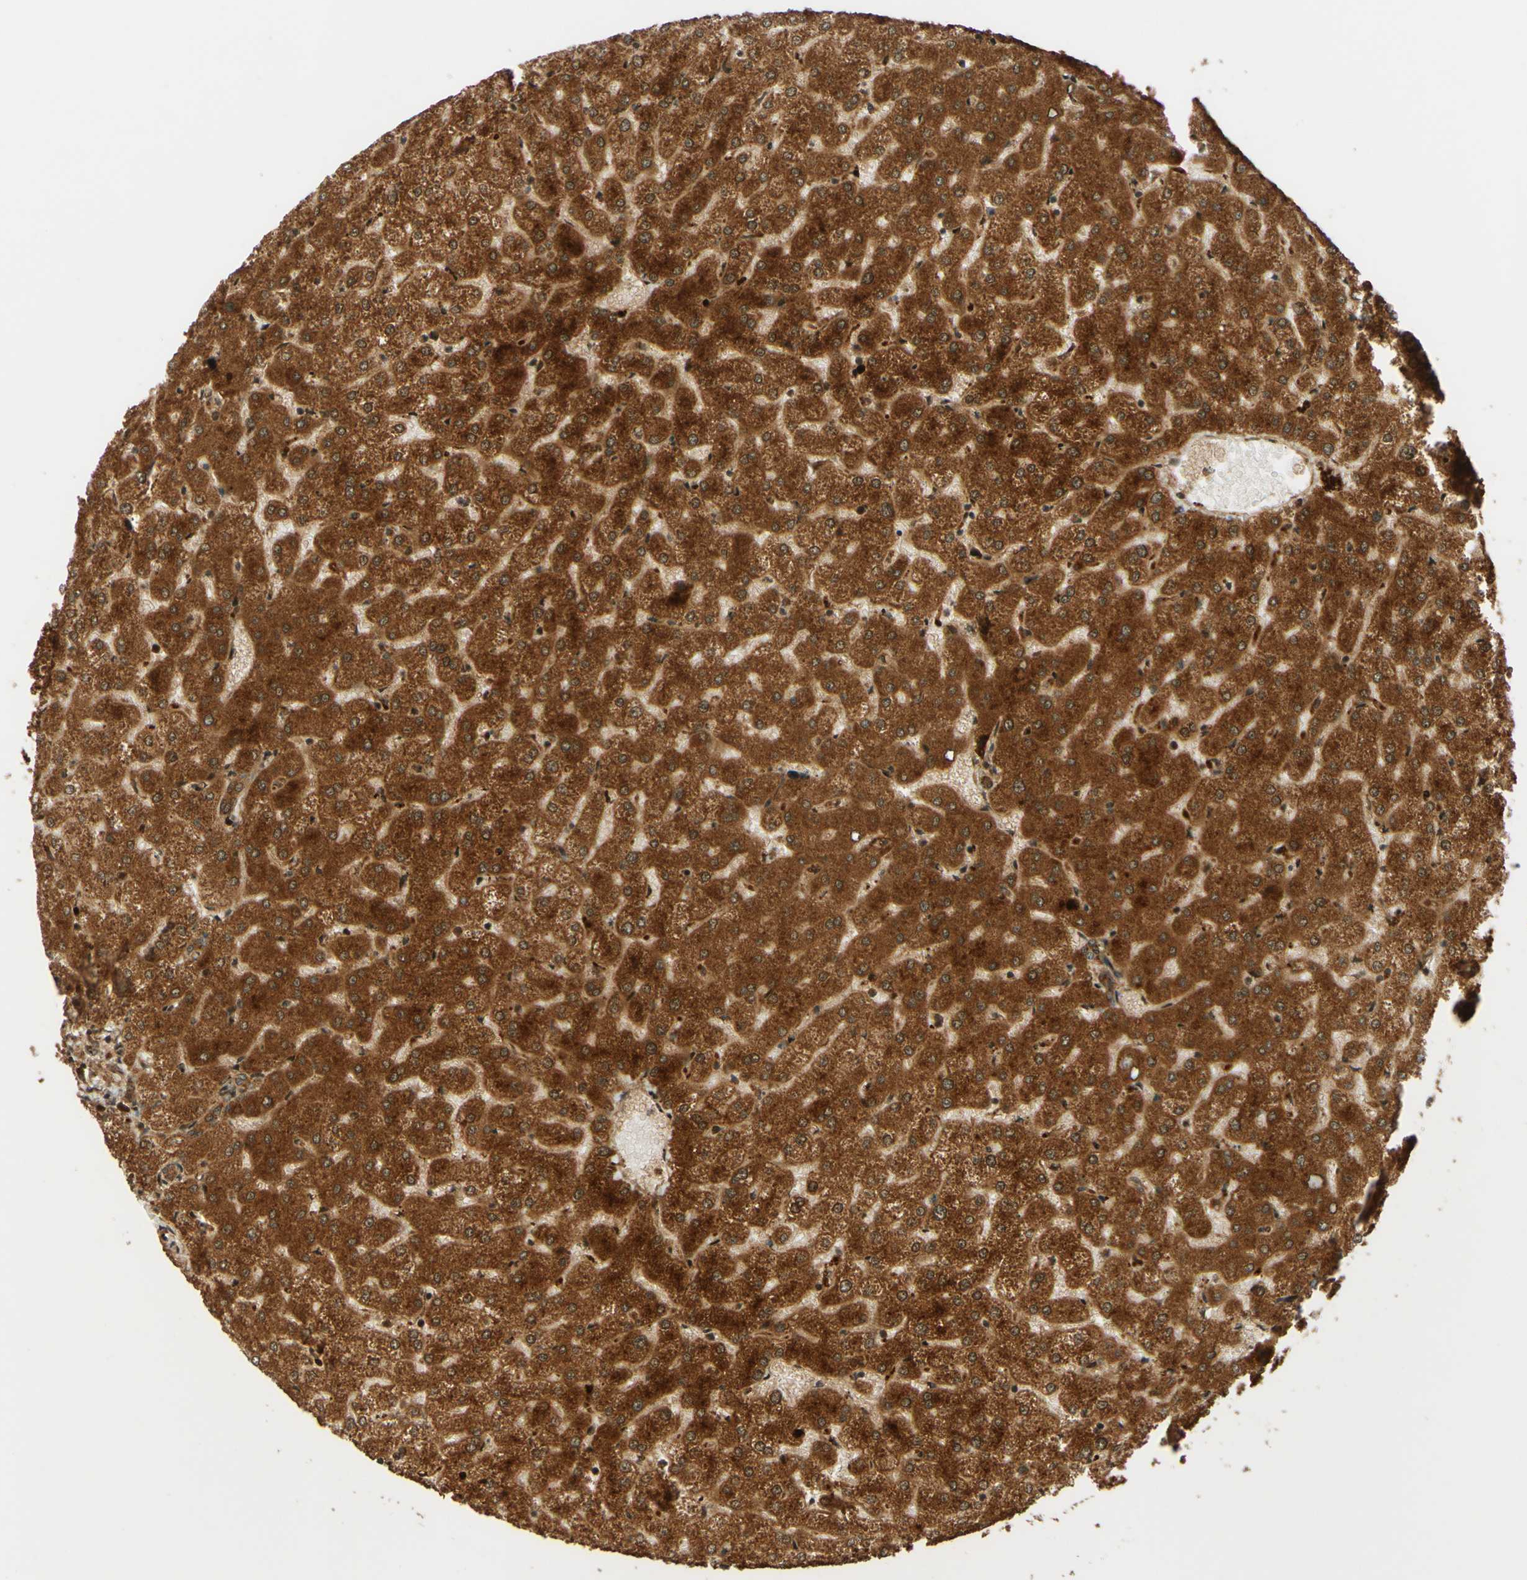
{"staining": {"intensity": "moderate", "quantity": ">75%", "location": "cytoplasmic/membranous"}, "tissue": "liver", "cell_type": "Cholangiocytes", "image_type": "normal", "snomed": [{"axis": "morphology", "description": "Normal tissue, NOS"}, {"axis": "topography", "description": "Liver"}], "caption": "A medium amount of moderate cytoplasmic/membranous expression is identified in approximately >75% of cholangiocytes in normal liver.", "gene": "RNF19A", "patient": {"sex": "female", "age": 32}}